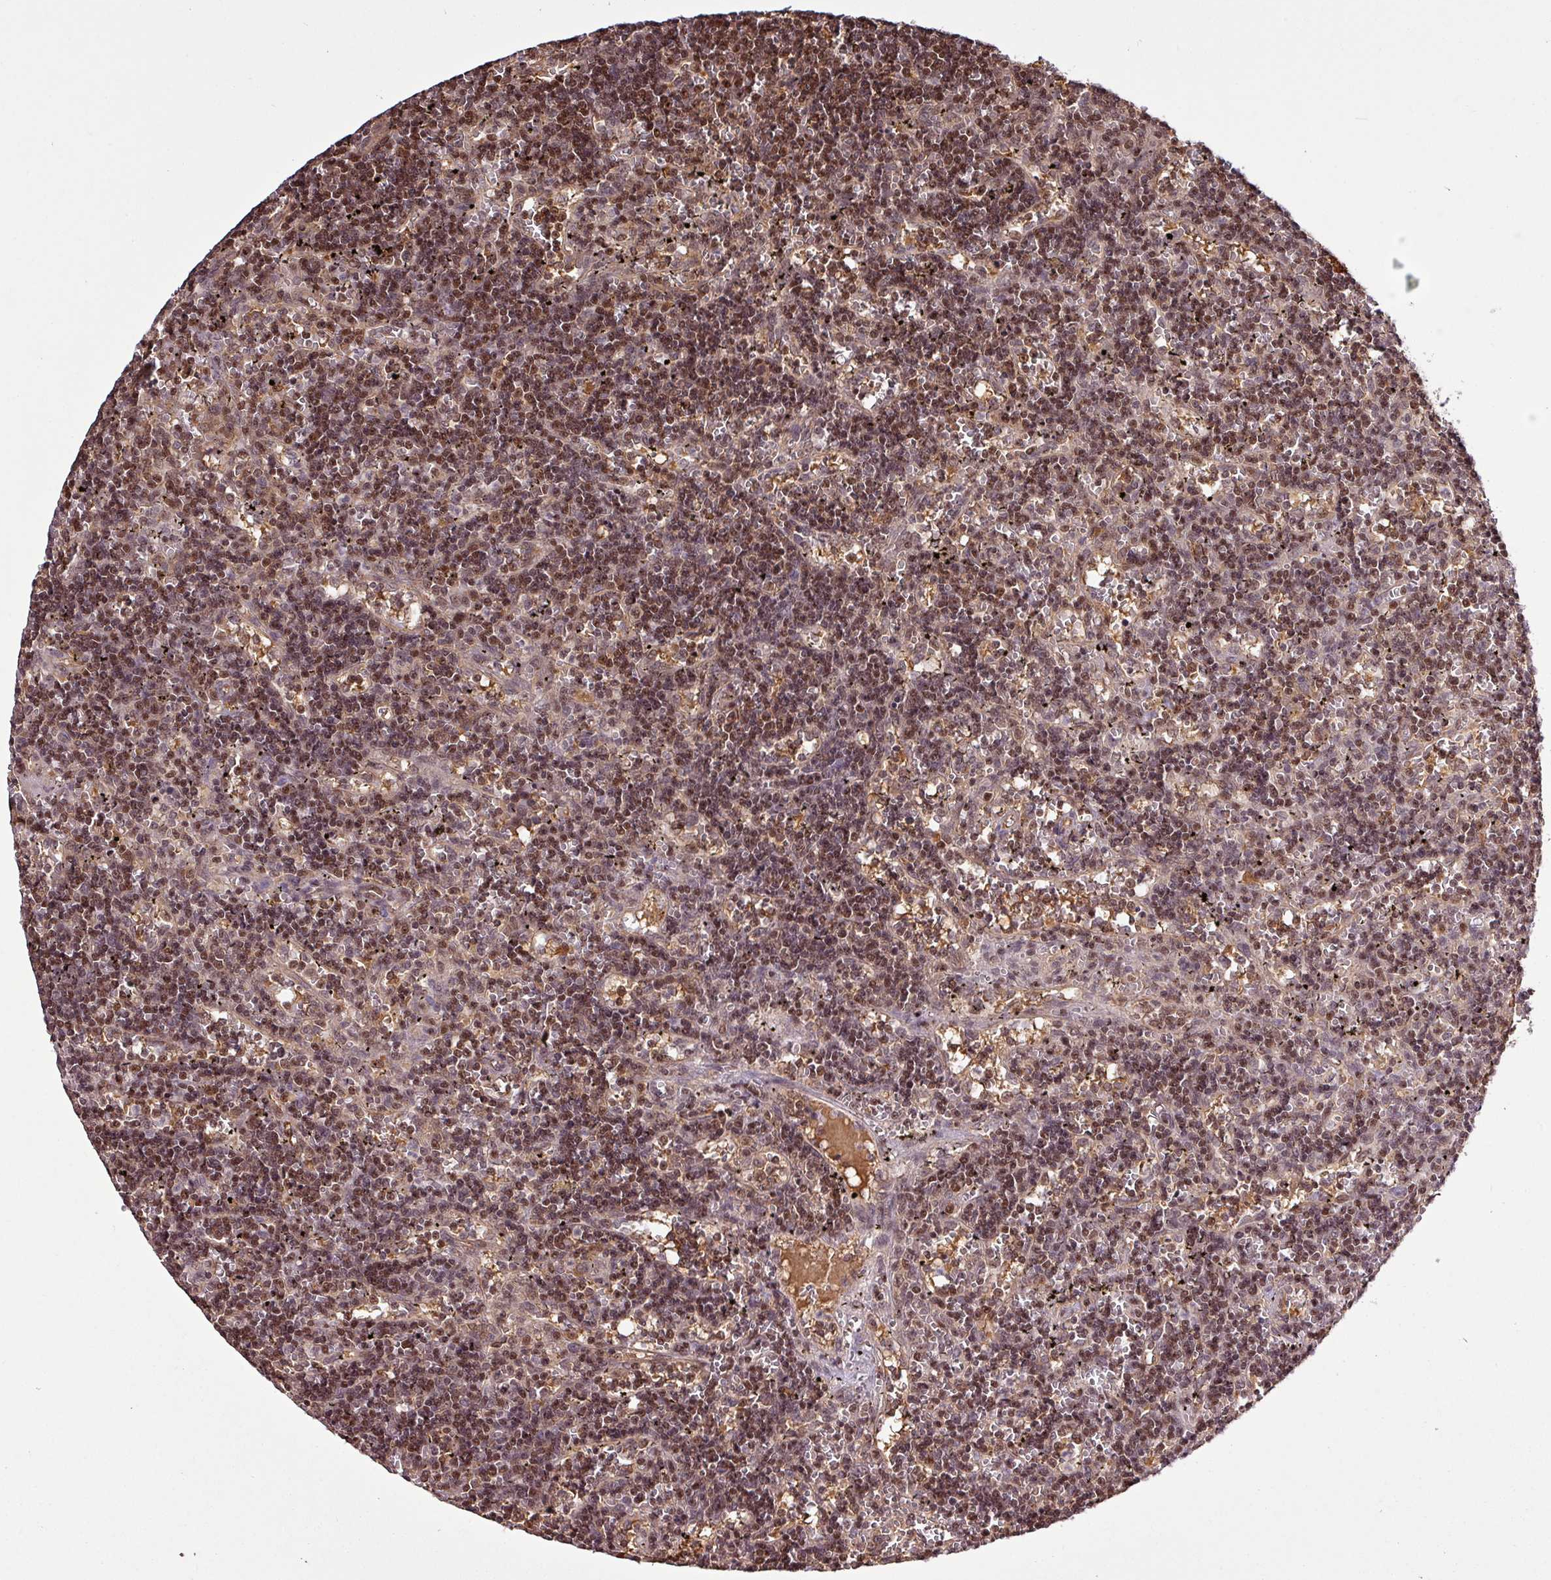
{"staining": {"intensity": "moderate", "quantity": ">75%", "location": "nuclear"}, "tissue": "lymphoma", "cell_type": "Tumor cells", "image_type": "cancer", "snomed": [{"axis": "morphology", "description": "Malignant lymphoma, non-Hodgkin's type, Low grade"}, {"axis": "topography", "description": "Spleen"}], "caption": "Tumor cells reveal moderate nuclear staining in about >75% of cells in lymphoma.", "gene": "ITPKC", "patient": {"sex": "male", "age": 60}}